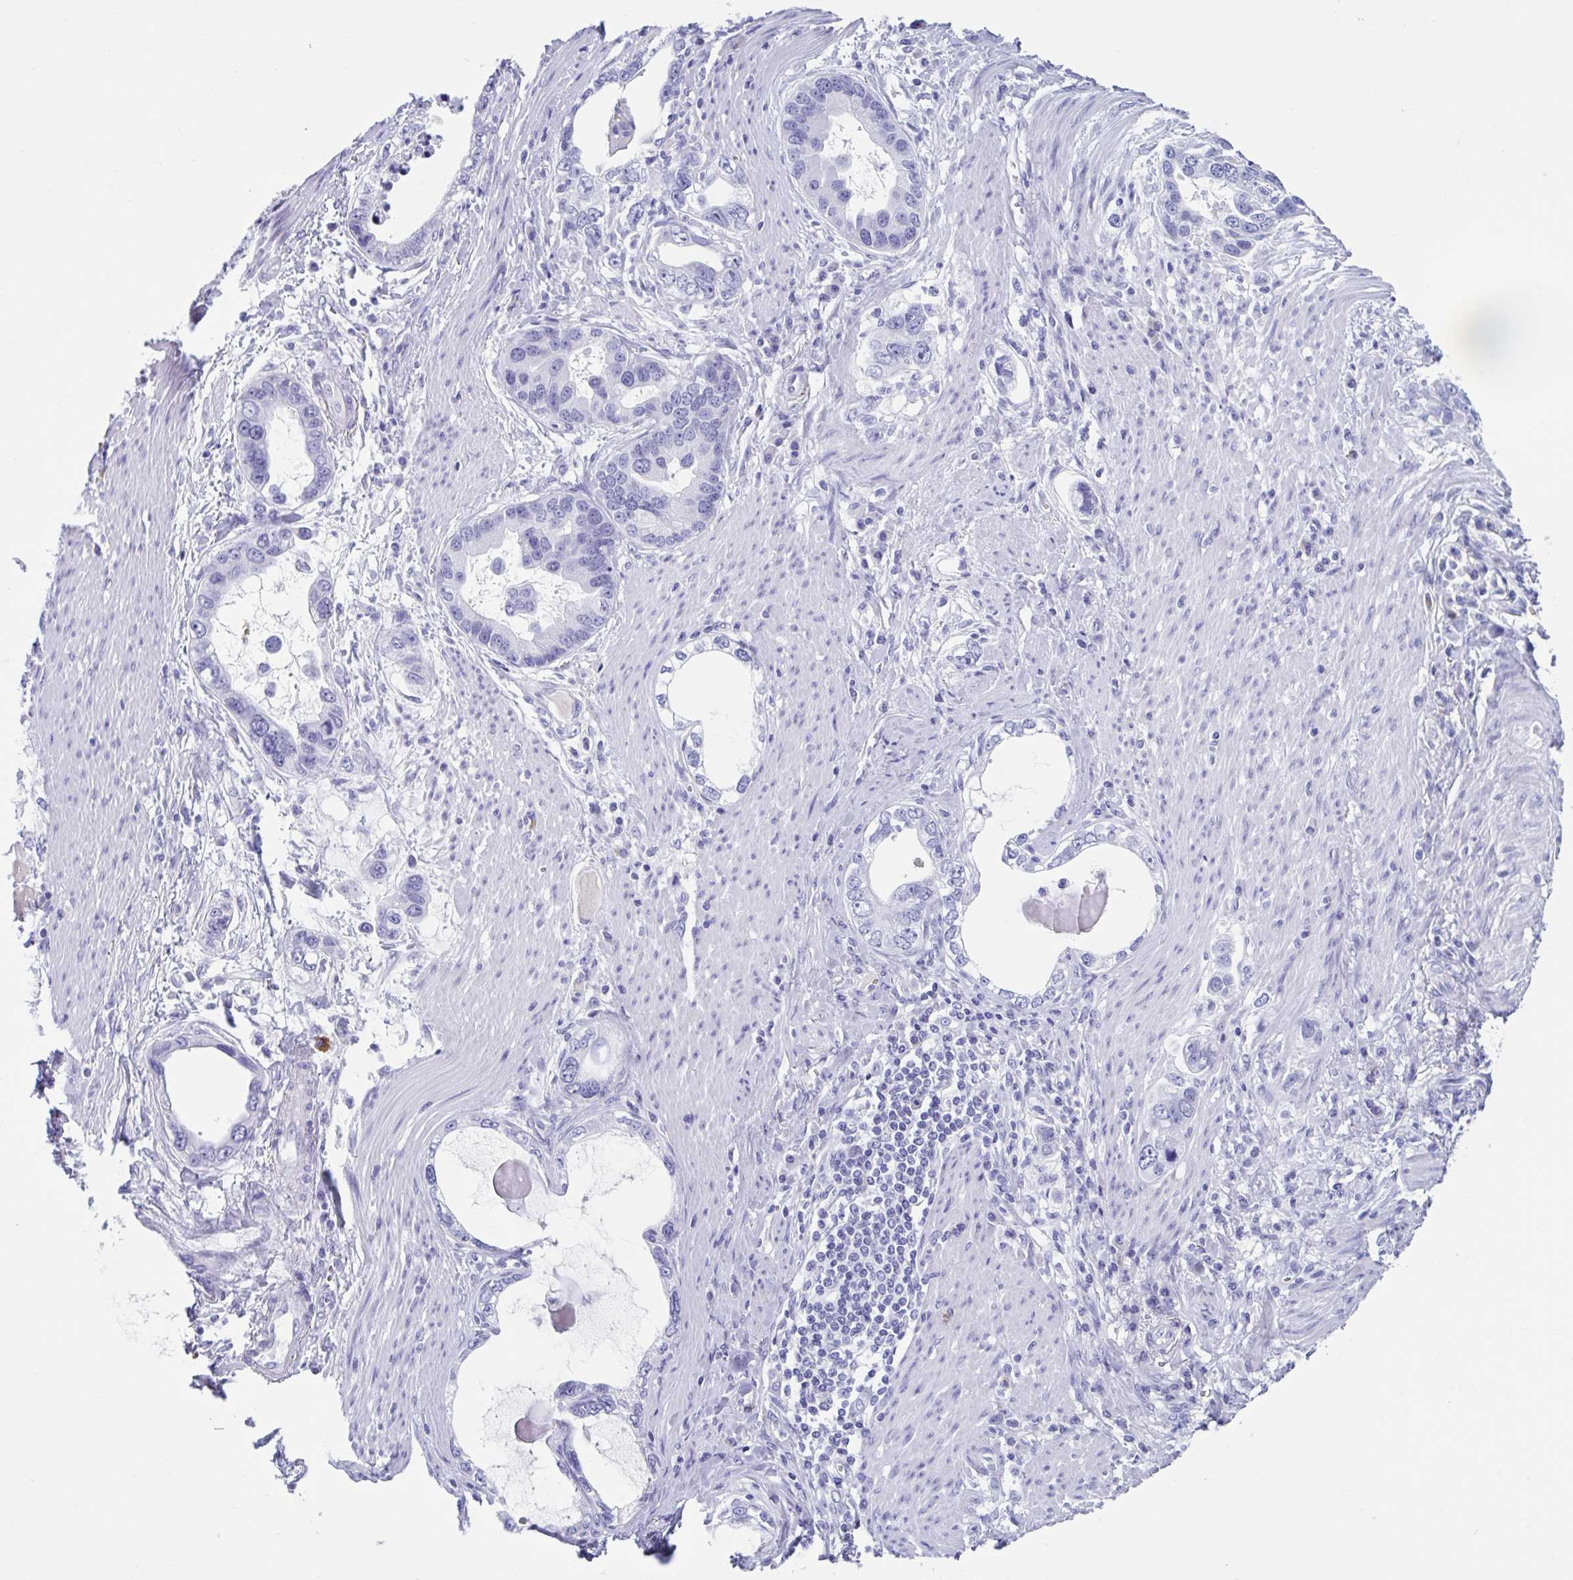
{"staining": {"intensity": "negative", "quantity": "none", "location": "none"}, "tissue": "stomach cancer", "cell_type": "Tumor cells", "image_type": "cancer", "snomed": [{"axis": "morphology", "description": "Adenocarcinoma, NOS"}, {"axis": "topography", "description": "Stomach, lower"}], "caption": "An IHC image of adenocarcinoma (stomach) is shown. There is no staining in tumor cells of adenocarcinoma (stomach). Nuclei are stained in blue.", "gene": "USP35", "patient": {"sex": "female", "age": 93}}